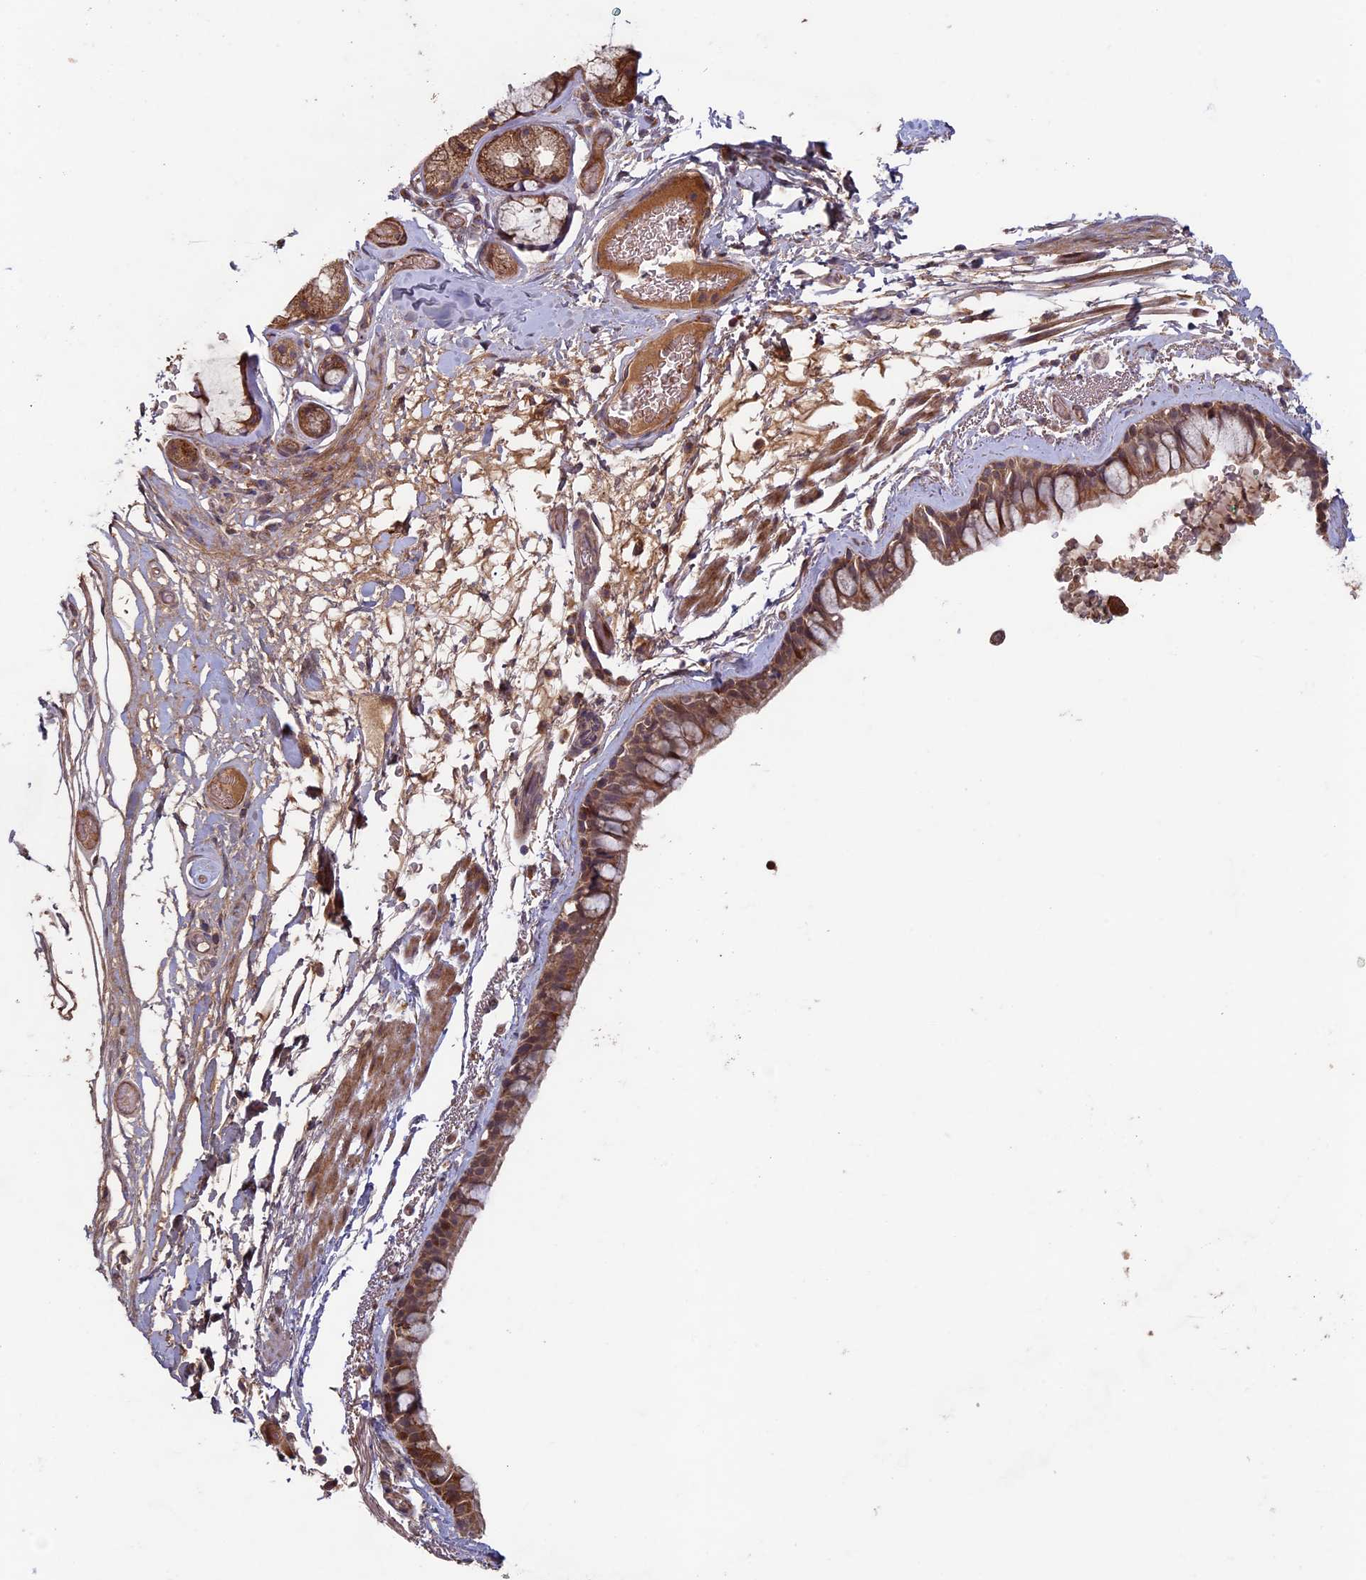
{"staining": {"intensity": "moderate", "quantity": ">75%", "location": "cytoplasmic/membranous"}, "tissue": "bronchus", "cell_type": "Respiratory epithelial cells", "image_type": "normal", "snomed": [{"axis": "morphology", "description": "Normal tissue, NOS"}, {"axis": "topography", "description": "Cartilage tissue"}], "caption": "Normal bronchus reveals moderate cytoplasmic/membranous expression in about >75% of respiratory epithelial cells, visualized by immunohistochemistry. (IHC, brightfield microscopy, high magnification).", "gene": "RCCD1", "patient": {"sex": "male", "age": 63}}